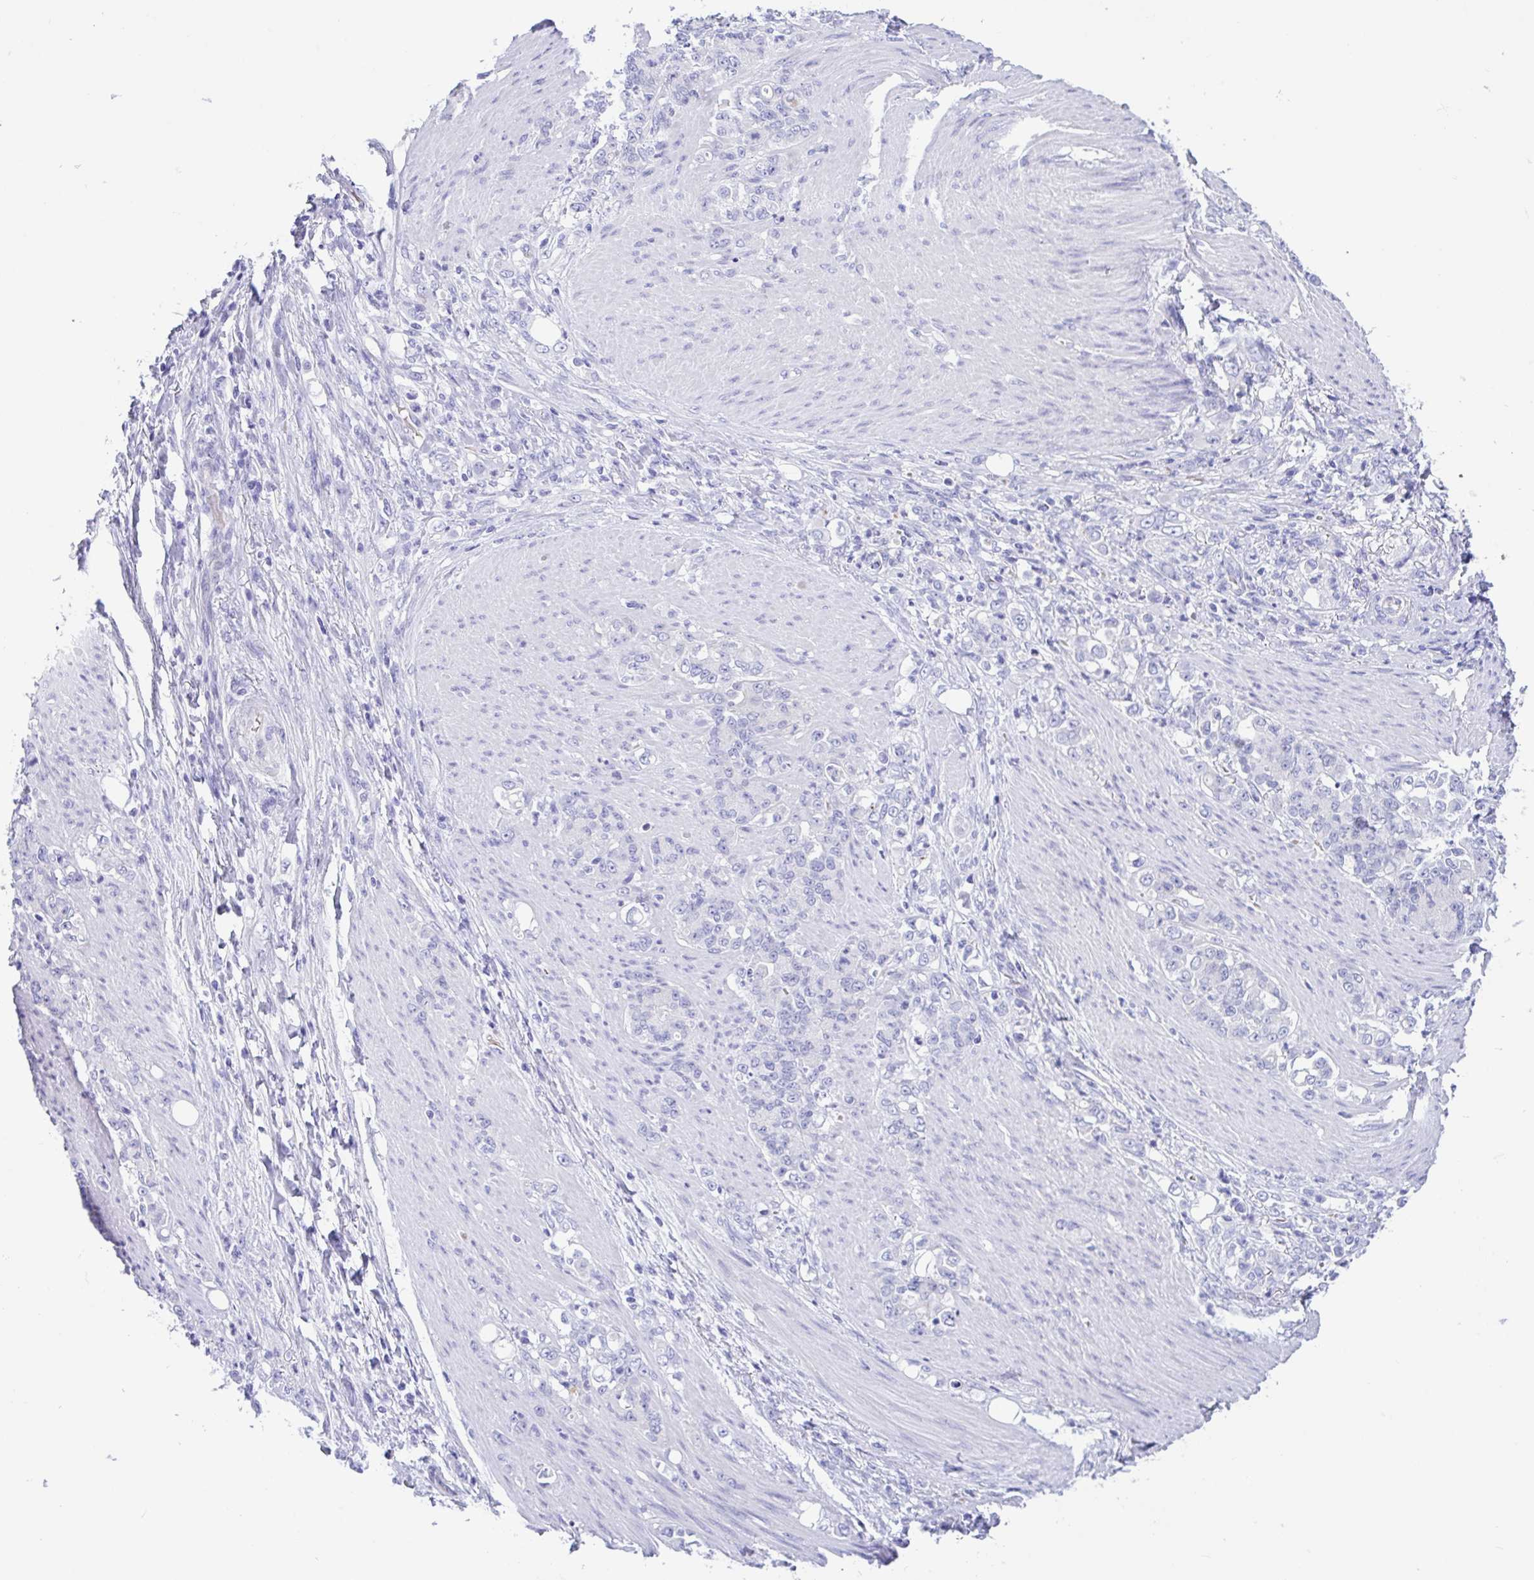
{"staining": {"intensity": "negative", "quantity": "none", "location": "none"}, "tissue": "stomach cancer", "cell_type": "Tumor cells", "image_type": "cancer", "snomed": [{"axis": "morphology", "description": "Adenocarcinoma, NOS"}, {"axis": "topography", "description": "Stomach"}], "caption": "Immunohistochemical staining of human stomach adenocarcinoma demonstrates no significant staining in tumor cells.", "gene": "TMEM79", "patient": {"sex": "female", "age": 79}}